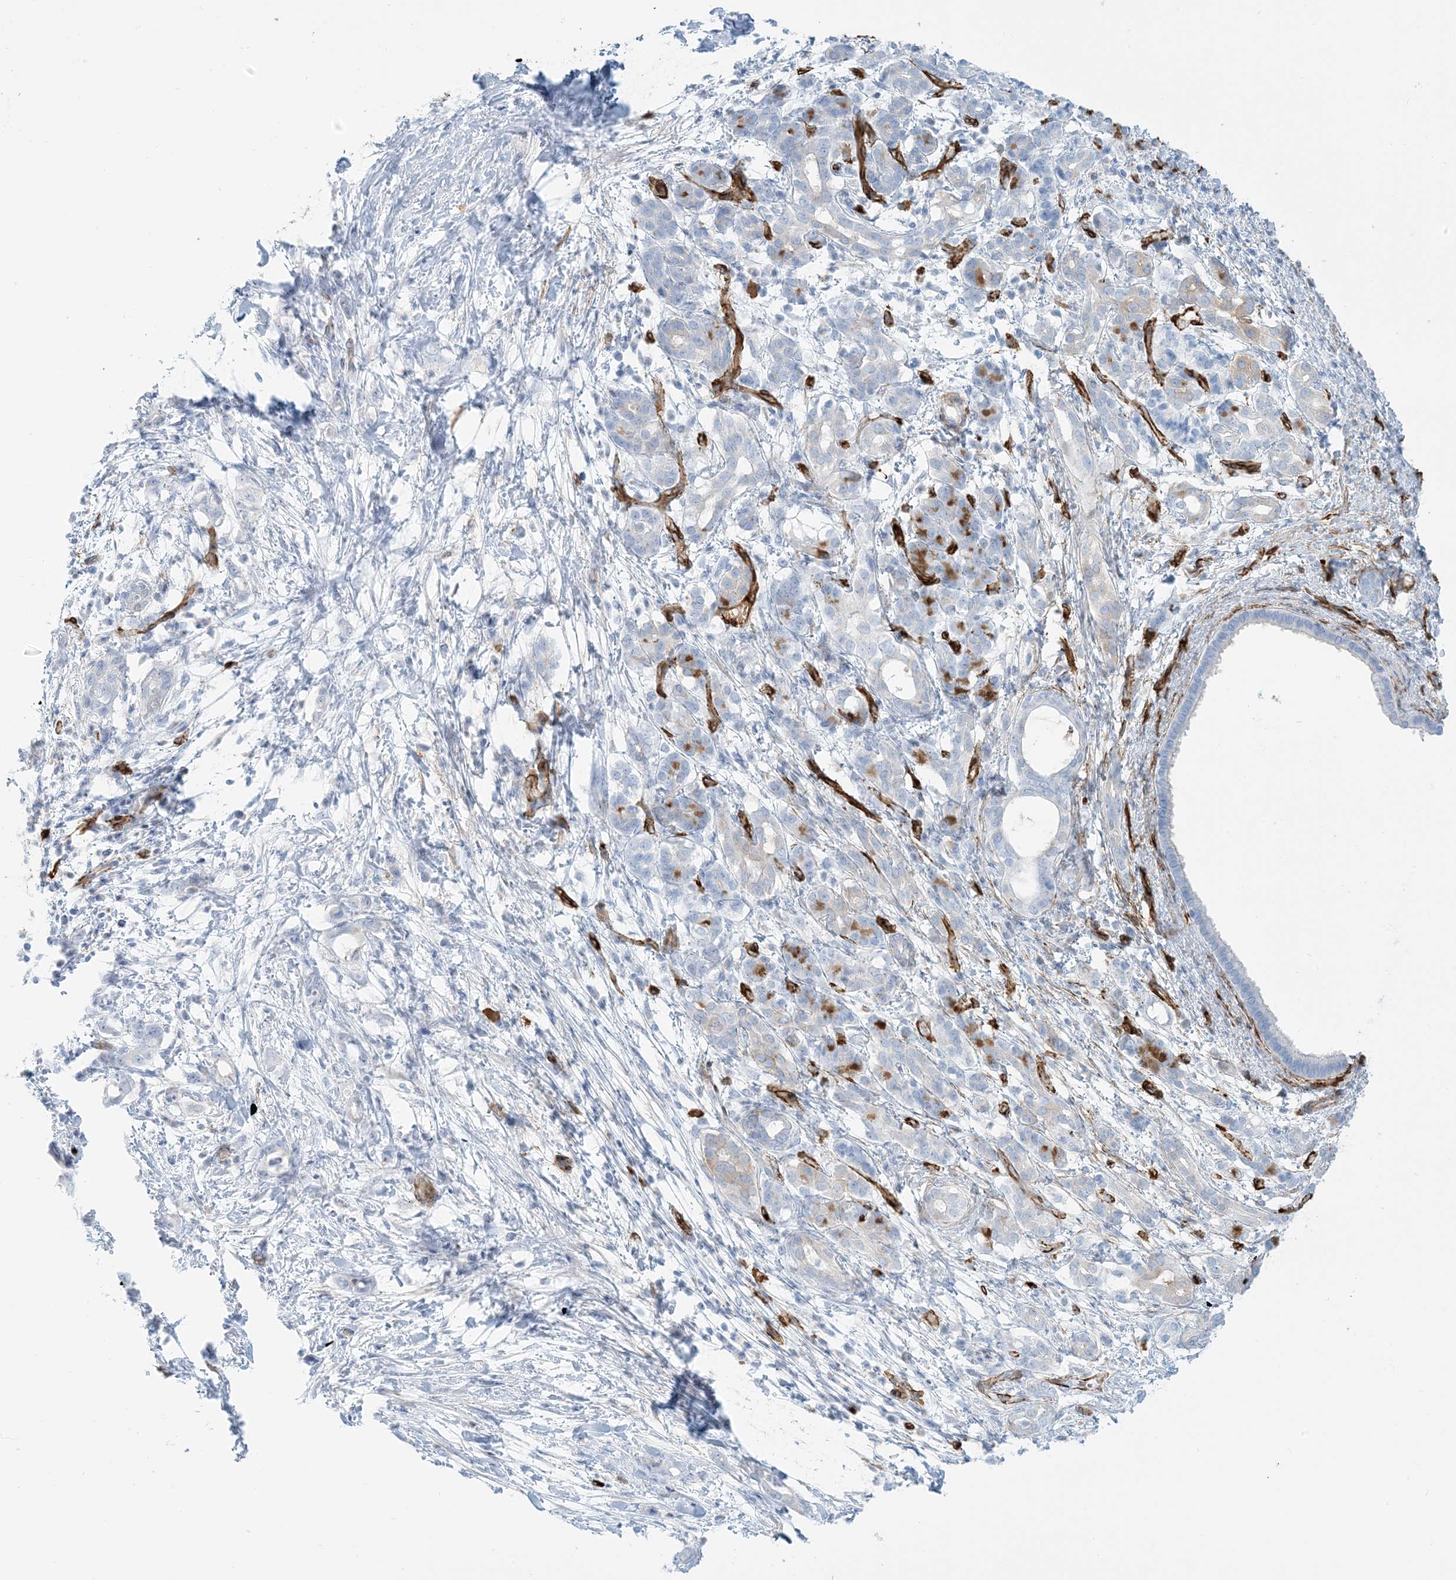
{"staining": {"intensity": "negative", "quantity": "none", "location": "none"}, "tissue": "pancreatic cancer", "cell_type": "Tumor cells", "image_type": "cancer", "snomed": [{"axis": "morphology", "description": "Adenocarcinoma, NOS"}, {"axis": "topography", "description": "Pancreas"}], "caption": "Immunohistochemistry photomicrograph of neoplastic tissue: pancreatic adenocarcinoma stained with DAB (3,3'-diaminobenzidine) shows no significant protein expression in tumor cells.", "gene": "EPS8L3", "patient": {"sex": "female", "age": 55}}